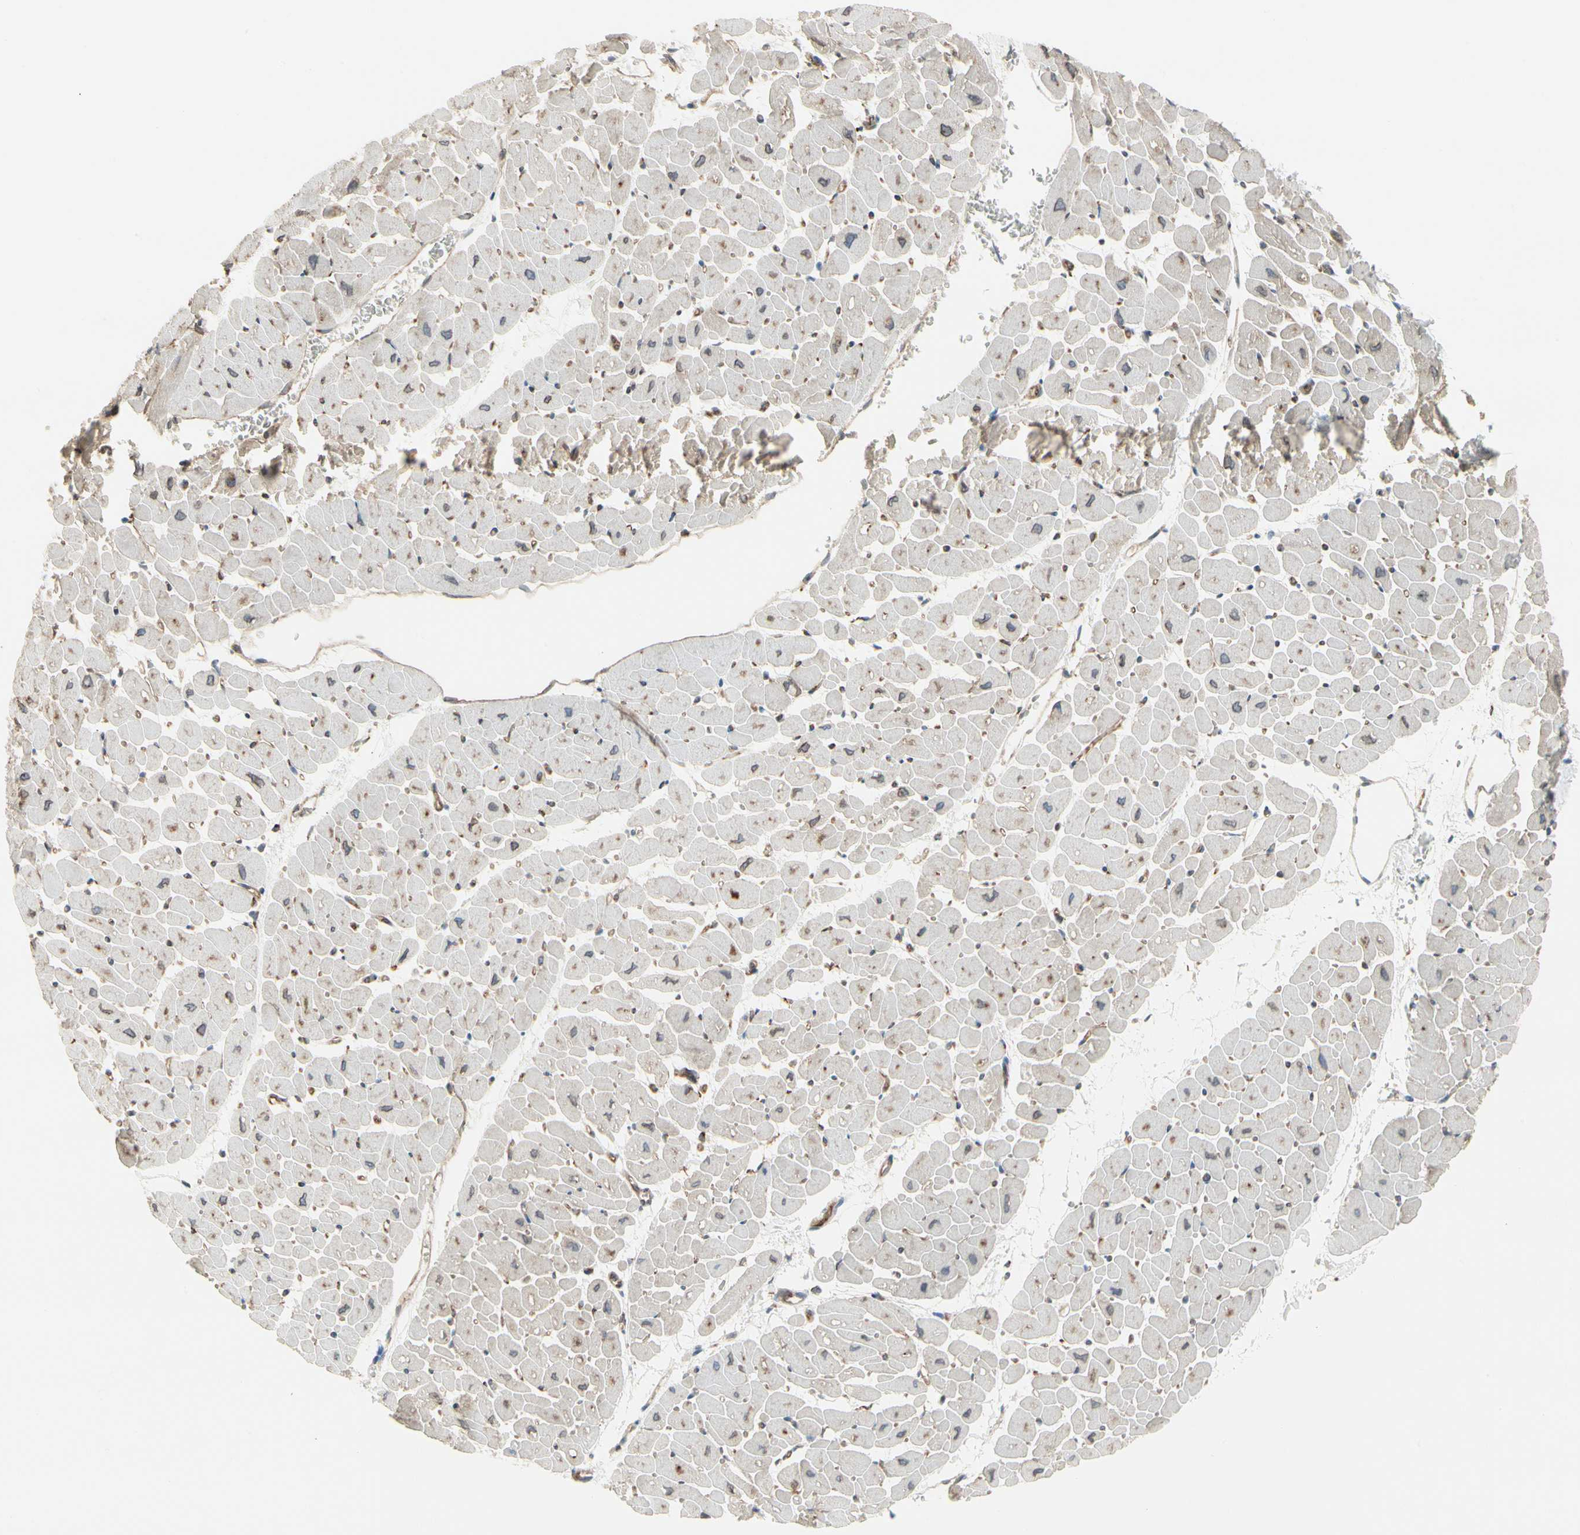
{"staining": {"intensity": "moderate", "quantity": "25%-75%", "location": "cytoplasmic/membranous"}, "tissue": "heart muscle", "cell_type": "Cardiomyocytes", "image_type": "normal", "snomed": [{"axis": "morphology", "description": "Normal tissue, NOS"}, {"axis": "topography", "description": "Heart"}], "caption": "An IHC histopathology image of unremarkable tissue is shown. Protein staining in brown highlights moderate cytoplasmic/membranous positivity in heart muscle within cardiomyocytes.", "gene": "FNDC3A", "patient": {"sex": "male", "age": 45}}